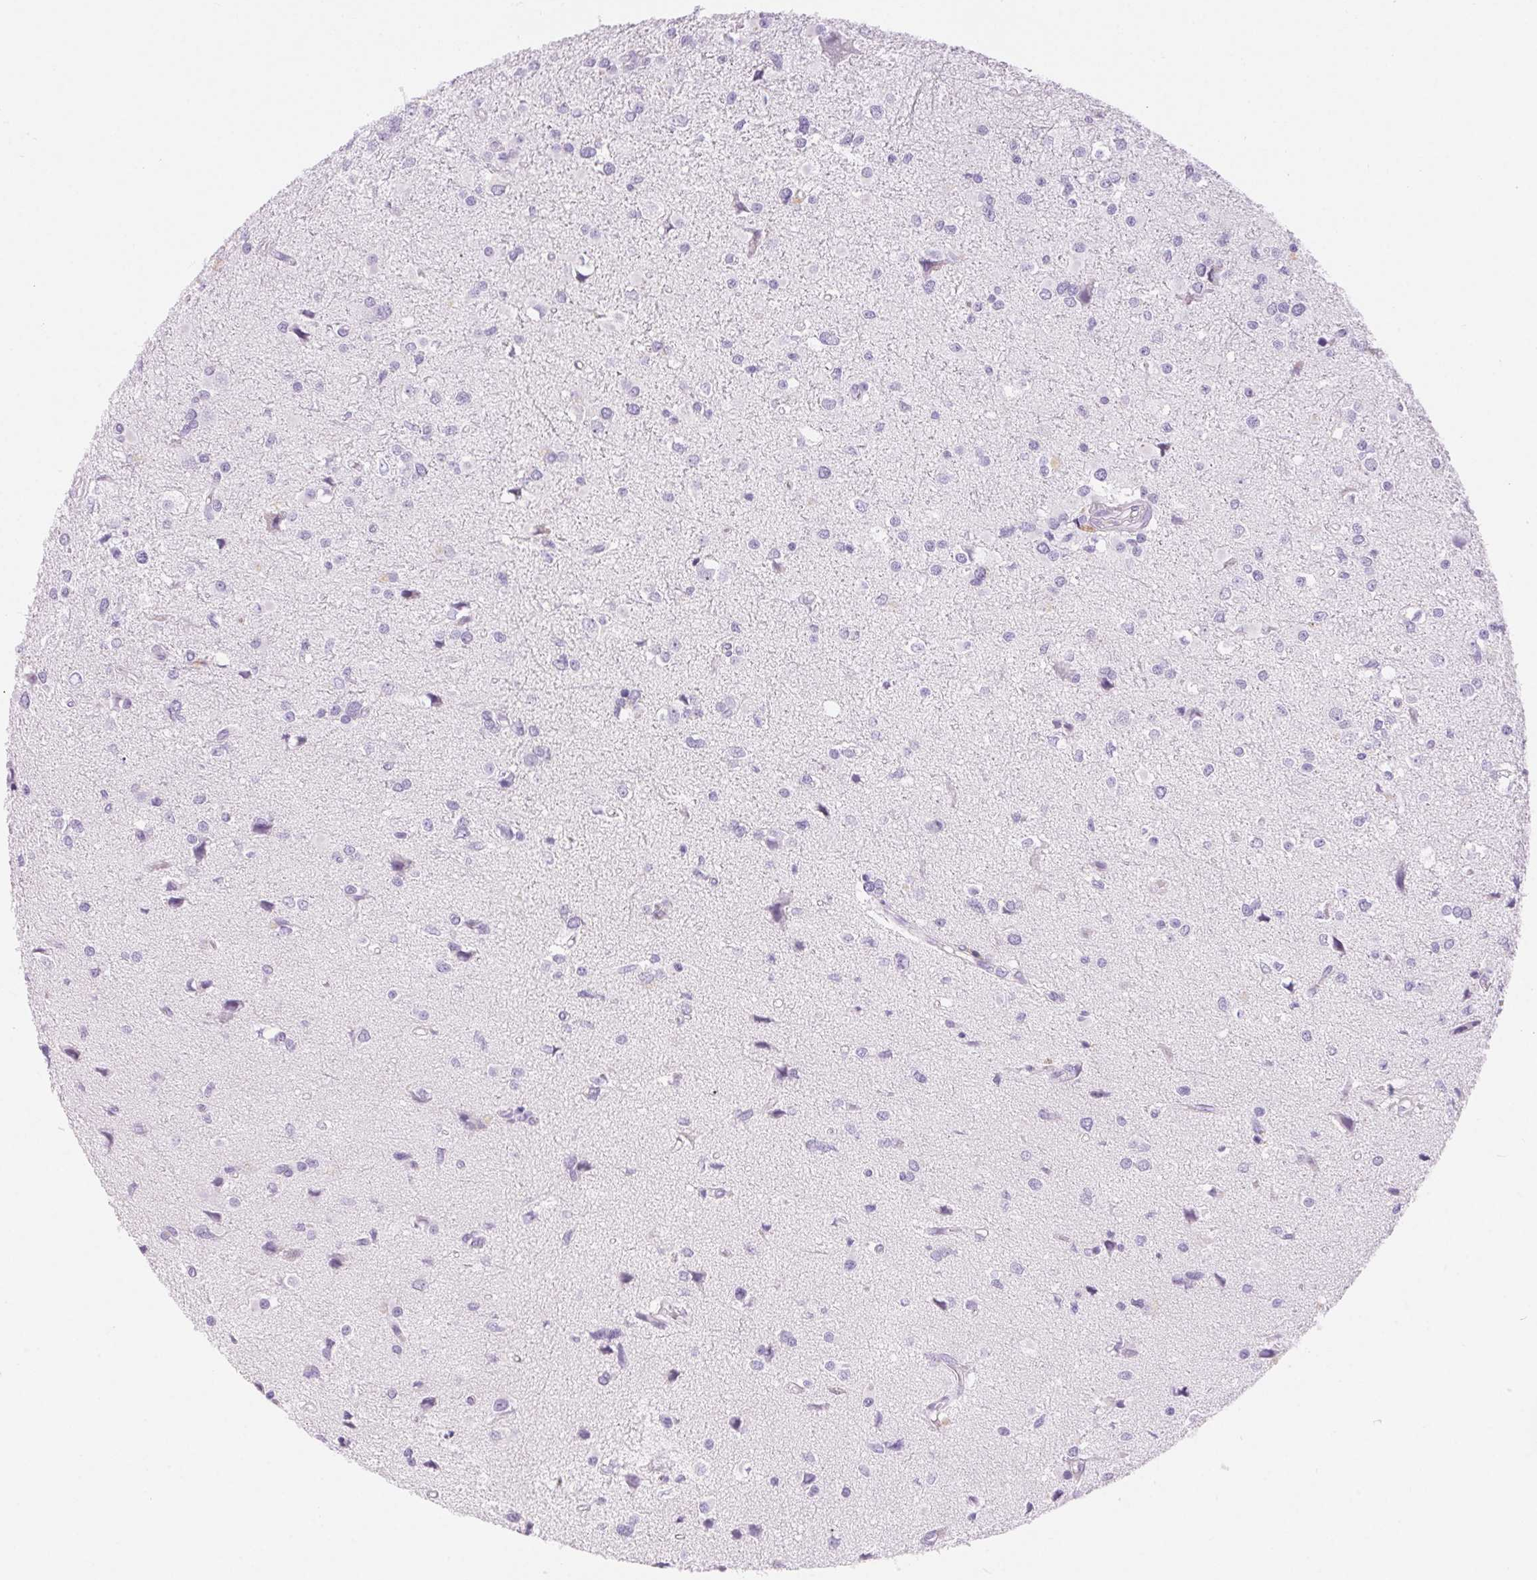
{"staining": {"intensity": "negative", "quantity": "none", "location": "none"}, "tissue": "glioma", "cell_type": "Tumor cells", "image_type": "cancer", "snomed": [{"axis": "morphology", "description": "Glioma, malignant, High grade"}, {"axis": "topography", "description": "Brain"}], "caption": "This is an immunohistochemistry photomicrograph of glioma. There is no positivity in tumor cells.", "gene": "CLDN16", "patient": {"sex": "male", "age": 54}}